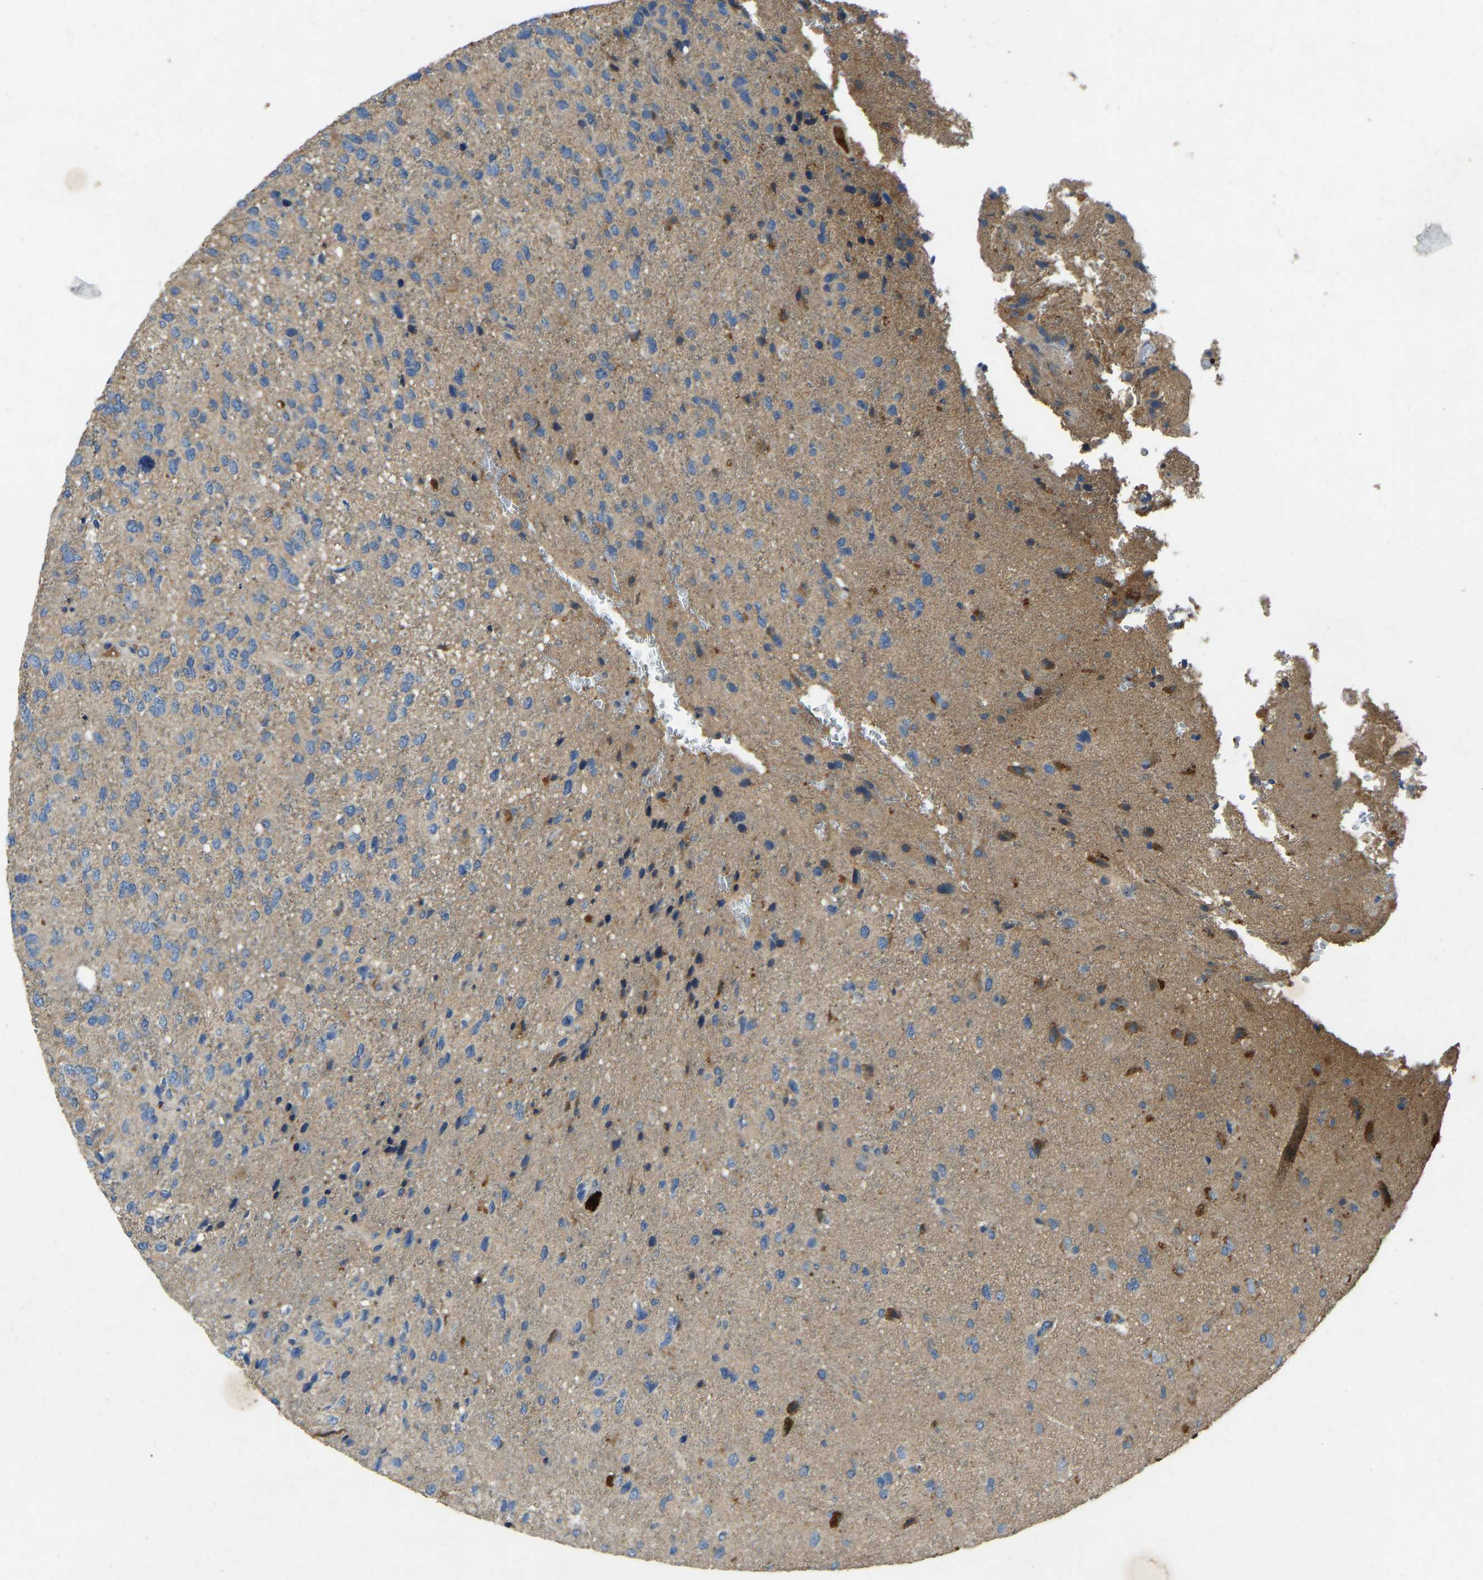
{"staining": {"intensity": "negative", "quantity": "none", "location": "none"}, "tissue": "glioma", "cell_type": "Tumor cells", "image_type": "cancer", "snomed": [{"axis": "morphology", "description": "Glioma, malignant, High grade"}, {"axis": "topography", "description": "Brain"}], "caption": "High-grade glioma (malignant) was stained to show a protein in brown. There is no significant staining in tumor cells. (DAB (3,3'-diaminobenzidine) immunohistochemistry (IHC) visualized using brightfield microscopy, high magnification).", "gene": "ATP8B1", "patient": {"sex": "female", "age": 58}}